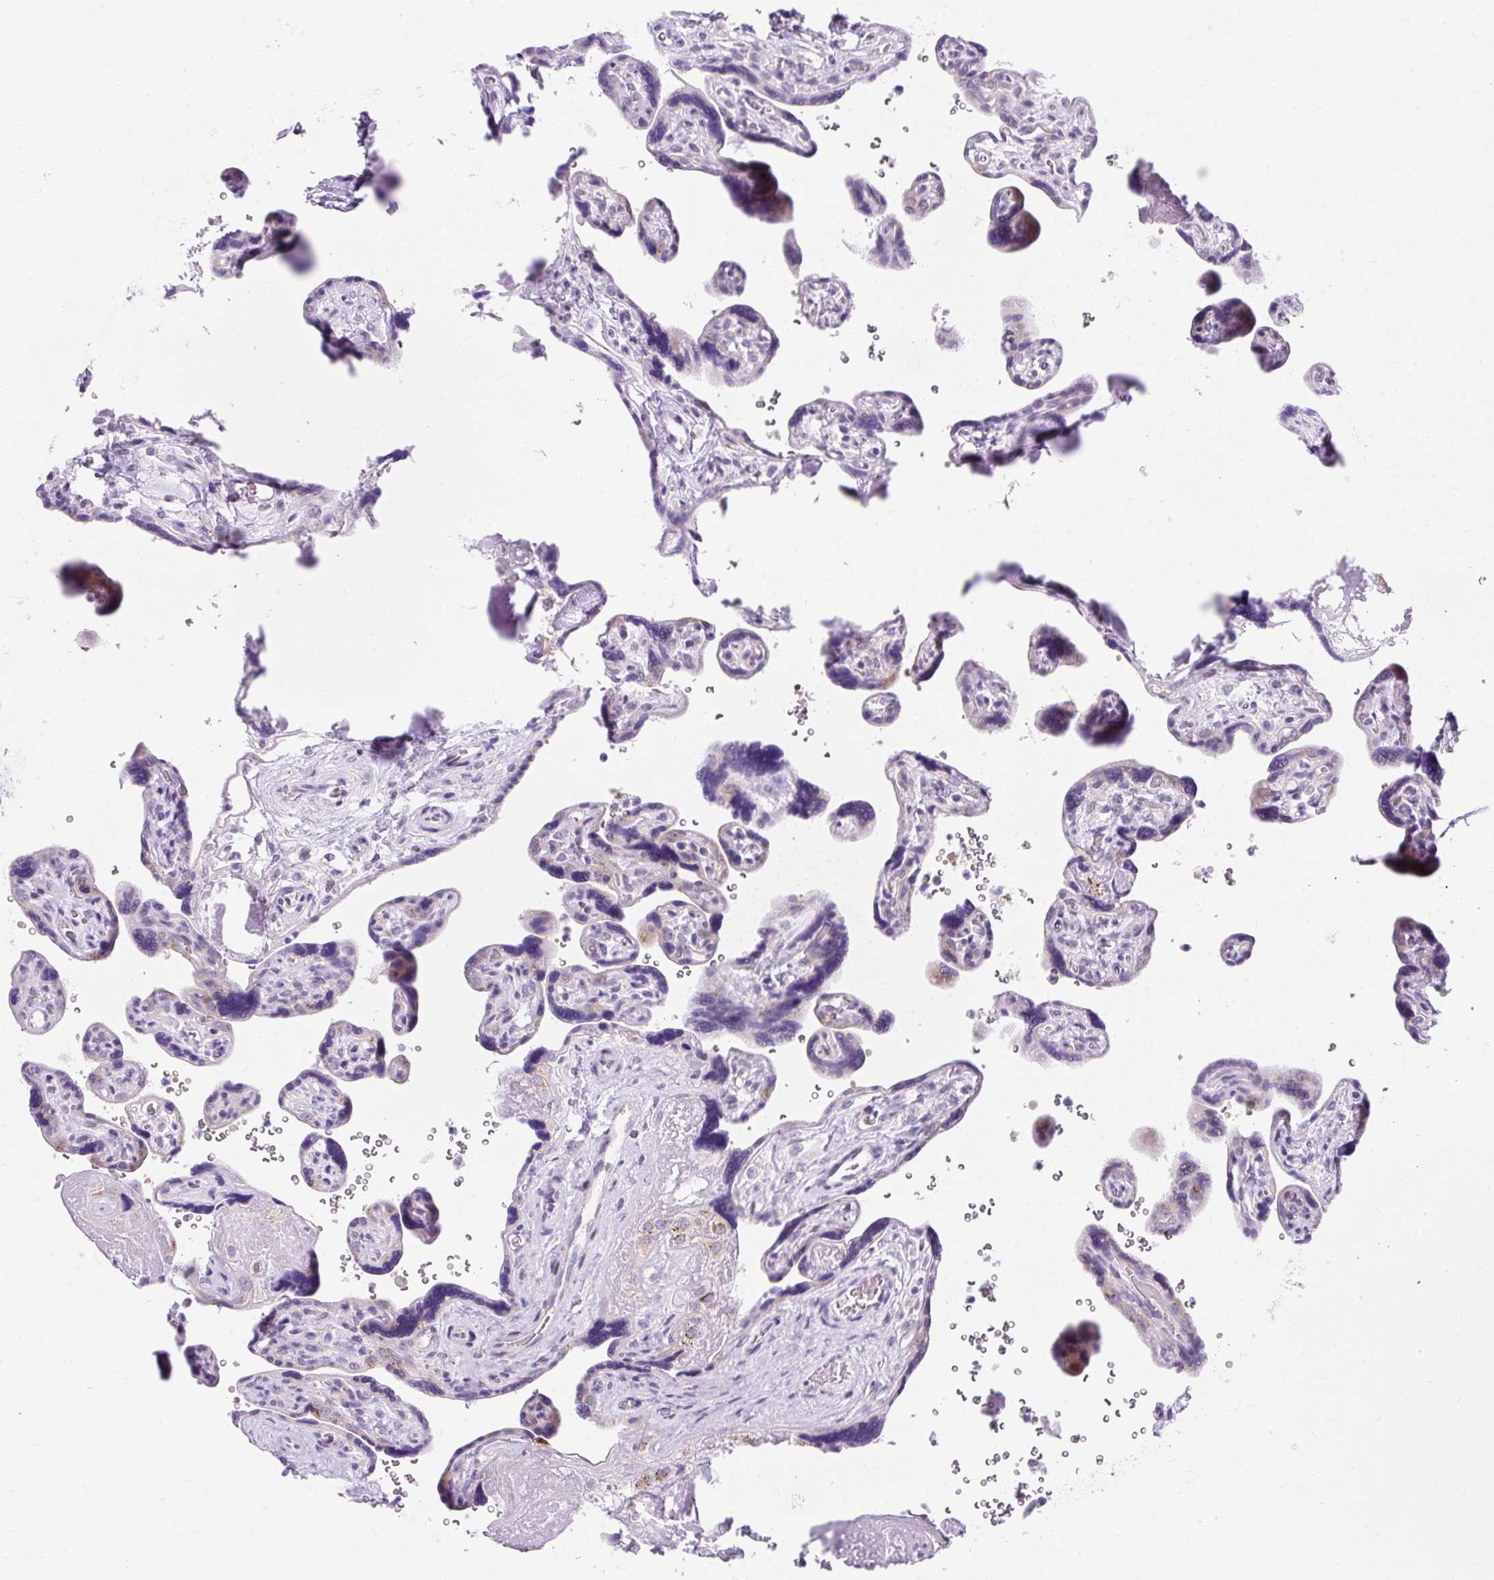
{"staining": {"intensity": "weak", "quantity": "<25%", "location": "cytoplasmic/membranous"}, "tissue": "placenta", "cell_type": "Trophoblastic cells", "image_type": "normal", "snomed": [{"axis": "morphology", "description": "Normal tissue, NOS"}, {"axis": "topography", "description": "Placenta"}], "caption": "Immunohistochemistry (IHC) of normal placenta displays no positivity in trophoblastic cells.", "gene": "GOLGA8A", "patient": {"sex": "female", "age": 39}}